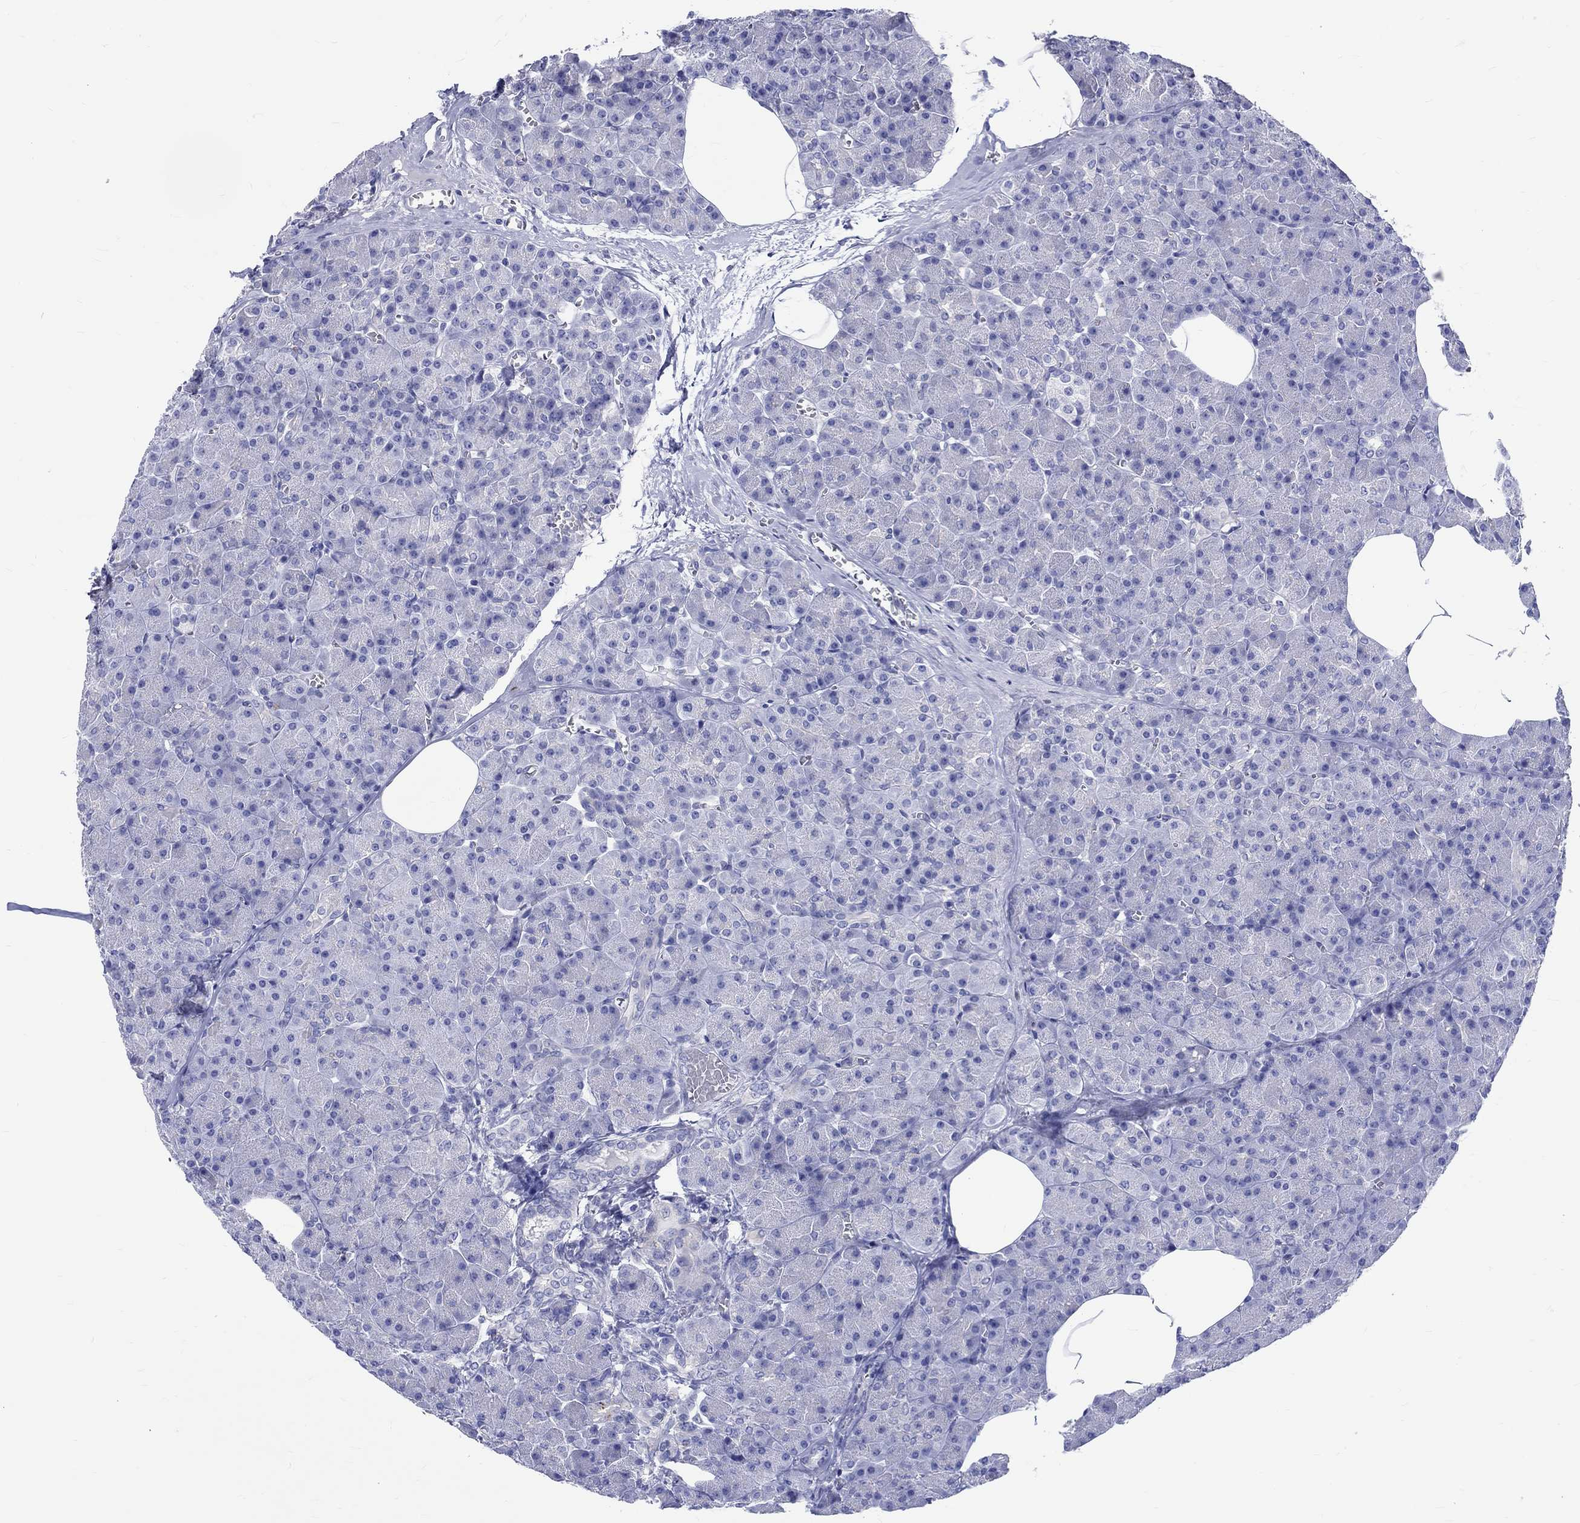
{"staining": {"intensity": "negative", "quantity": "none", "location": "none"}, "tissue": "pancreas", "cell_type": "Exocrine glandular cells", "image_type": "normal", "snomed": [{"axis": "morphology", "description": "Normal tissue, NOS"}, {"axis": "topography", "description": "Pancreas"}], "caption": "Human pancreas stained for a protein using immunohistochemistry exhibits no staining in exocrine glandular cells.", "gene": "SH2D7", "patient": {"sex": "female", "age": 45}}